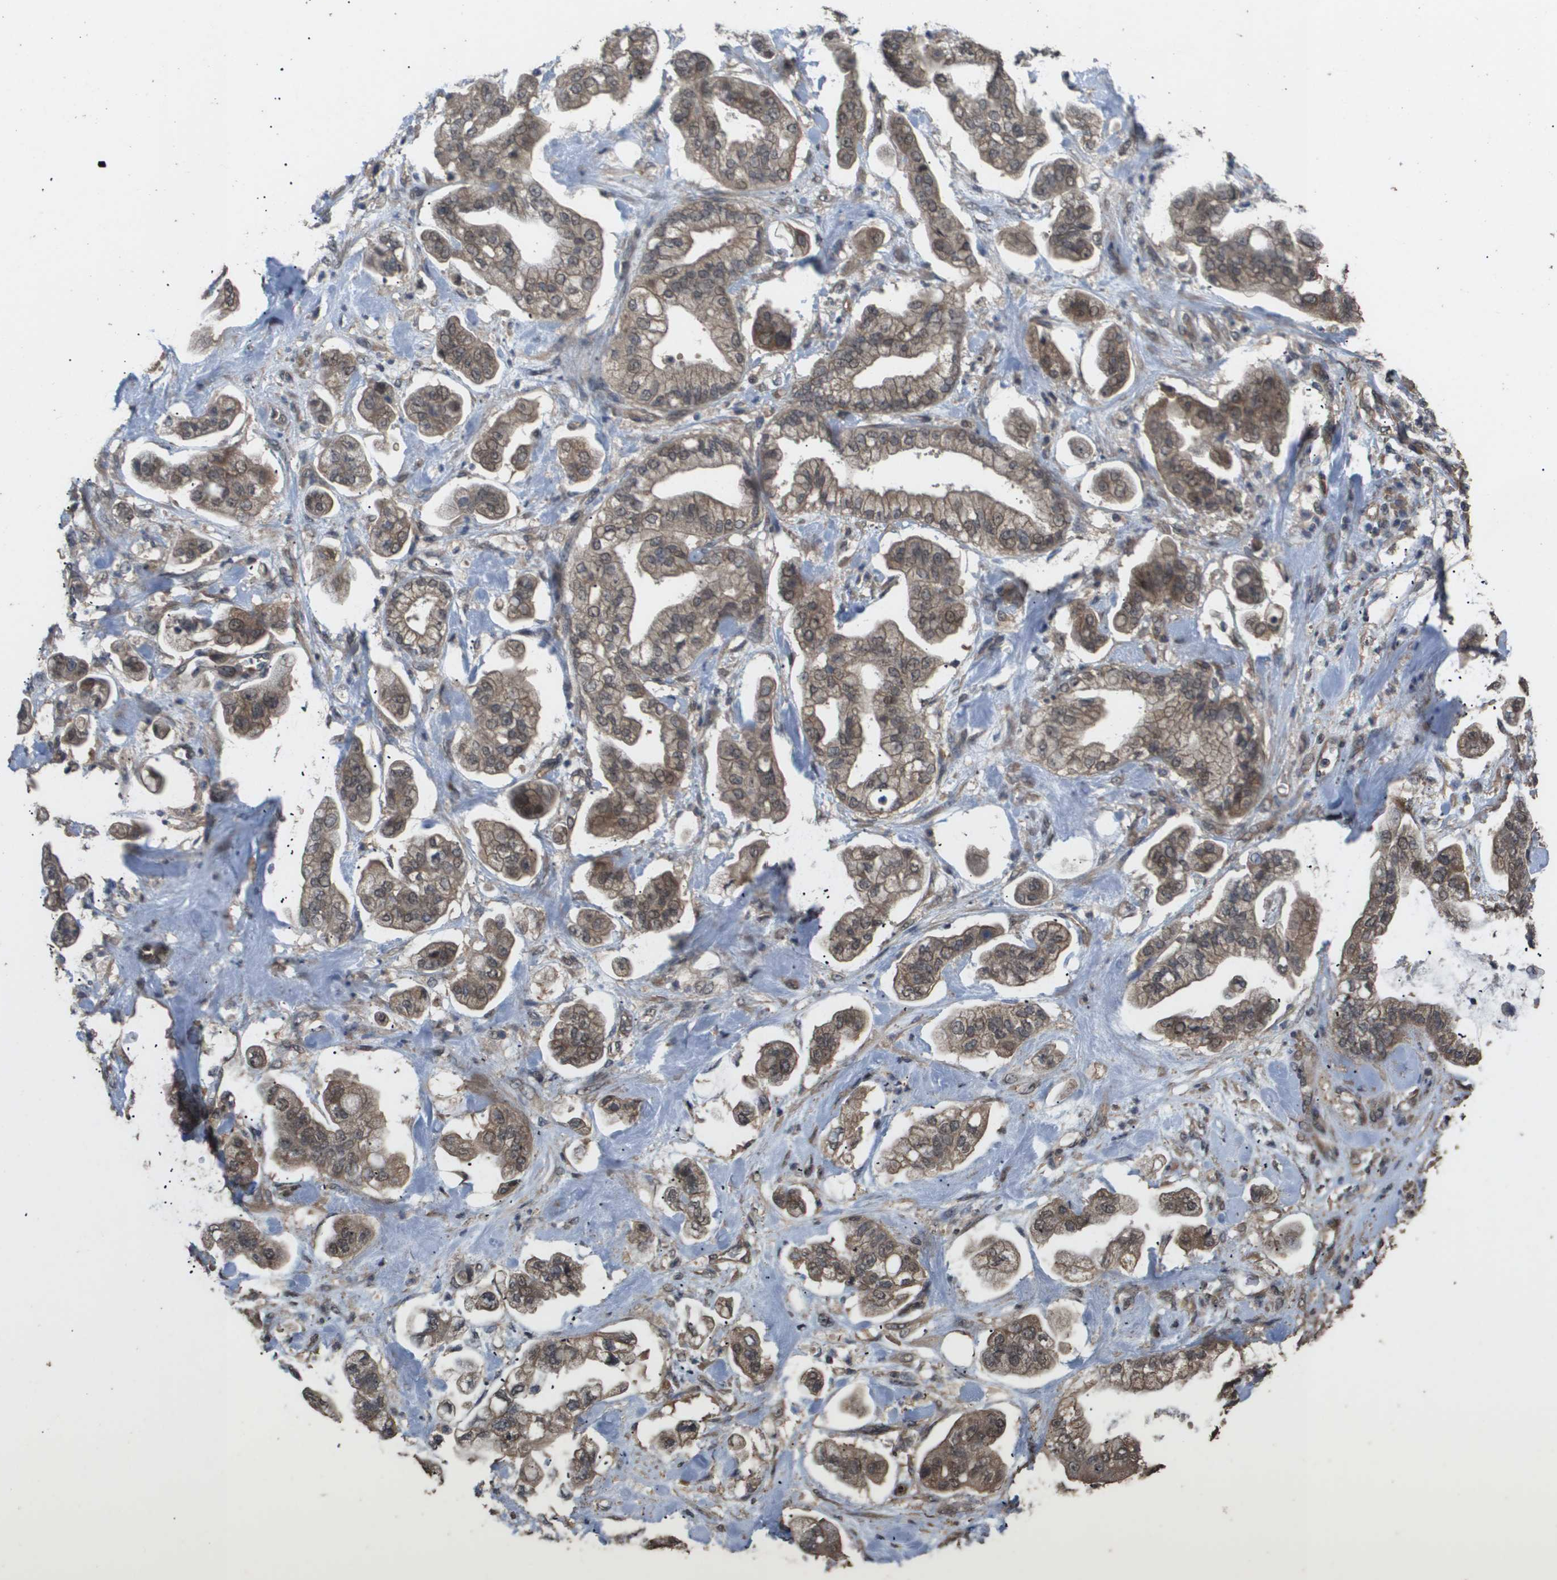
{"staining": {"intensity": "moderate", "quantity": ">75%", "location": "cytoplasmic/membranous"}, "tissue": "stomach cancer", "cell_type": "Tumor cells", "image_type": "cancer", "snomed": [{"axis": "morphology", "description": "Adenocarcinoma, NOS"}, {"axis": "topography", "description": "Stomach"}], "caption": "This is an image of immunohistochemistry (IHC) staining of stomach cancer, which shows moderate expression in the cytoplasmic/membranous of tumor cells.", "gene": "CUL5", "patient": {"sex": "male", "age": 62}}